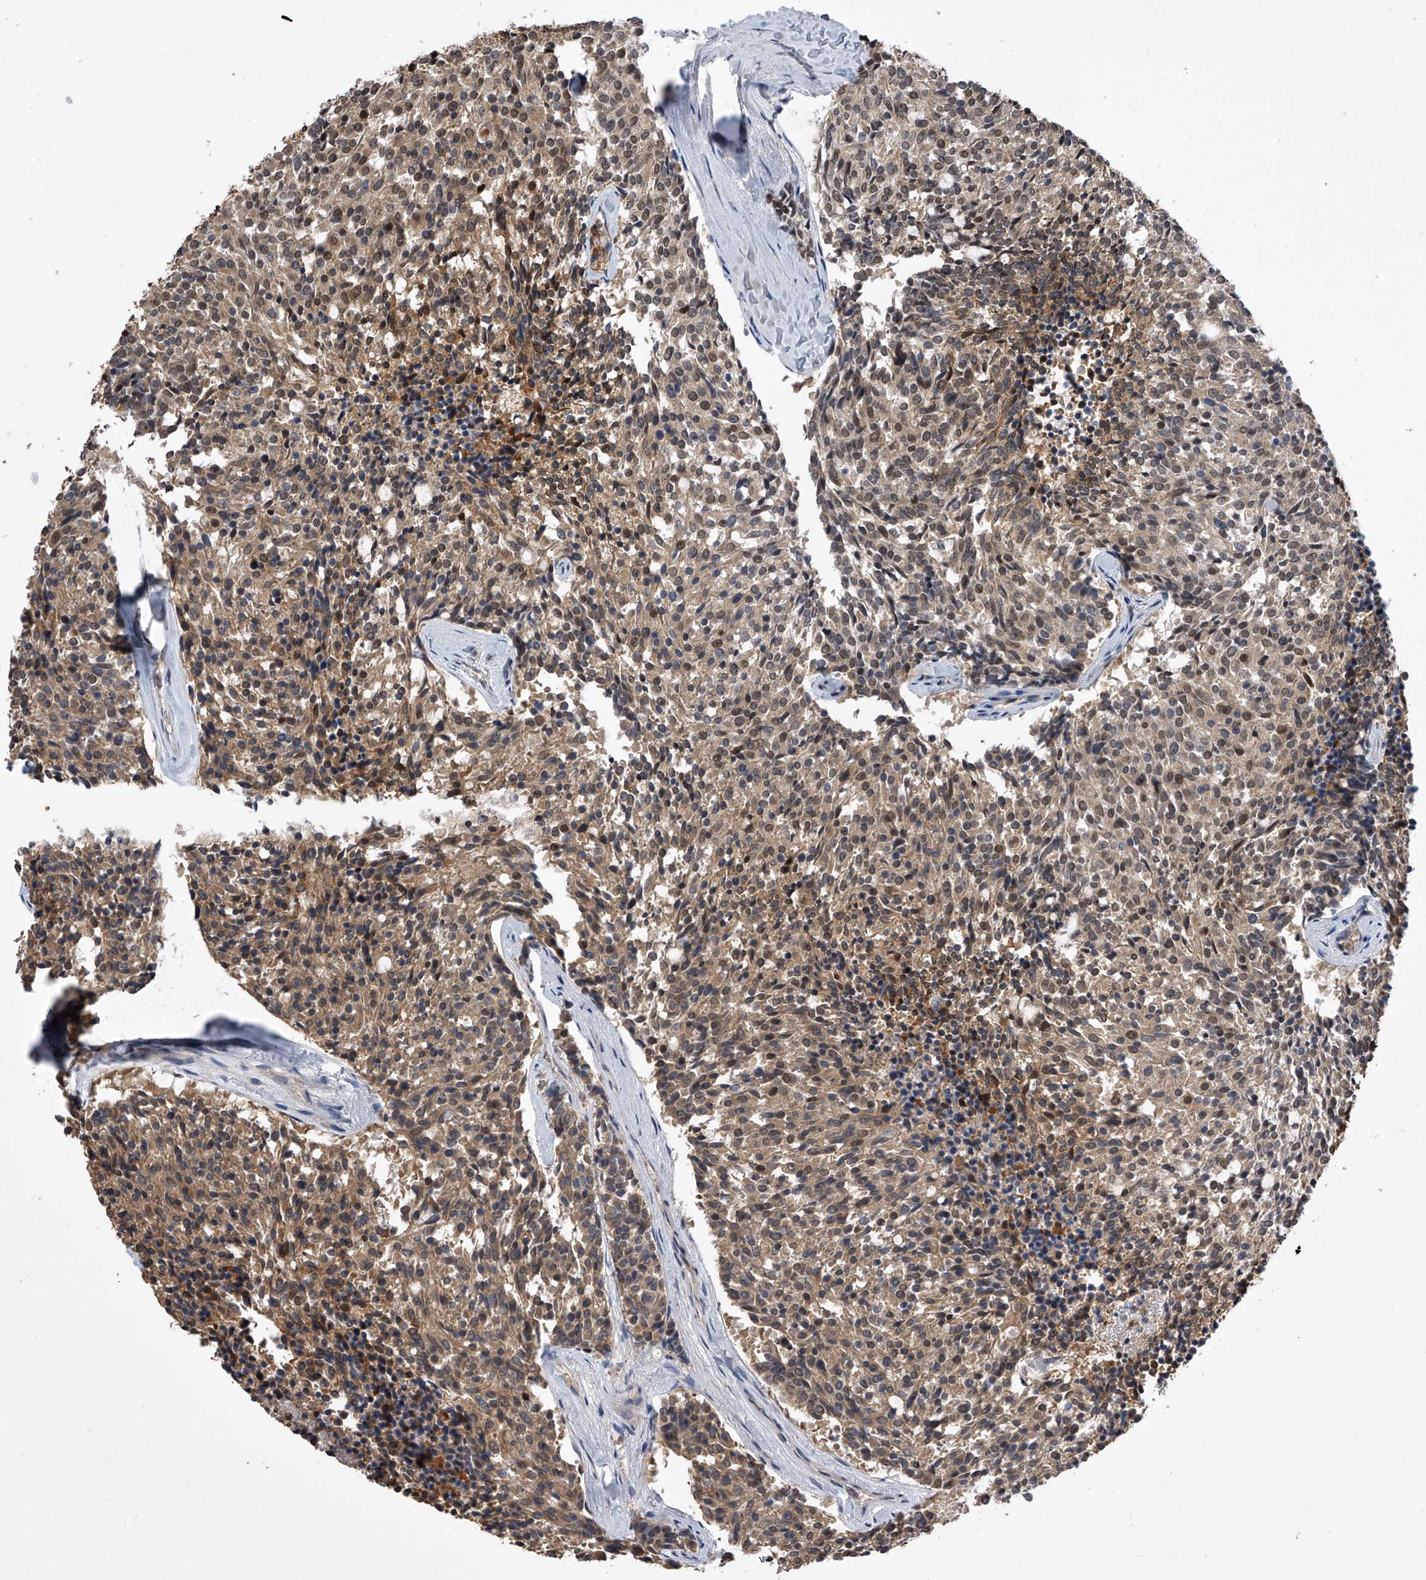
{"staining": {"intensity": "weak", "quantity": ">75%", "location": "cytoplasmic/membranous,nuclear"}, "tissue": "carcinoid", "cell_type": "Tumor cells", "image_type": "cancer", "snomed": [{"axis": "morphology", "description": "Carcinoid, malignant, NOS"}, {"axis": "topography", "description": "Pancreas"}], "caption": "High-power microscopy captured an immunohistochemistry photomicrograph of malignant carcinoid, revealing weak cytoplasmic/membranous and nuclear positivity in approximately >75% of tumor cells.", "gene": "BHLHE23", "patient": {"sex": "female", "age": 54}}